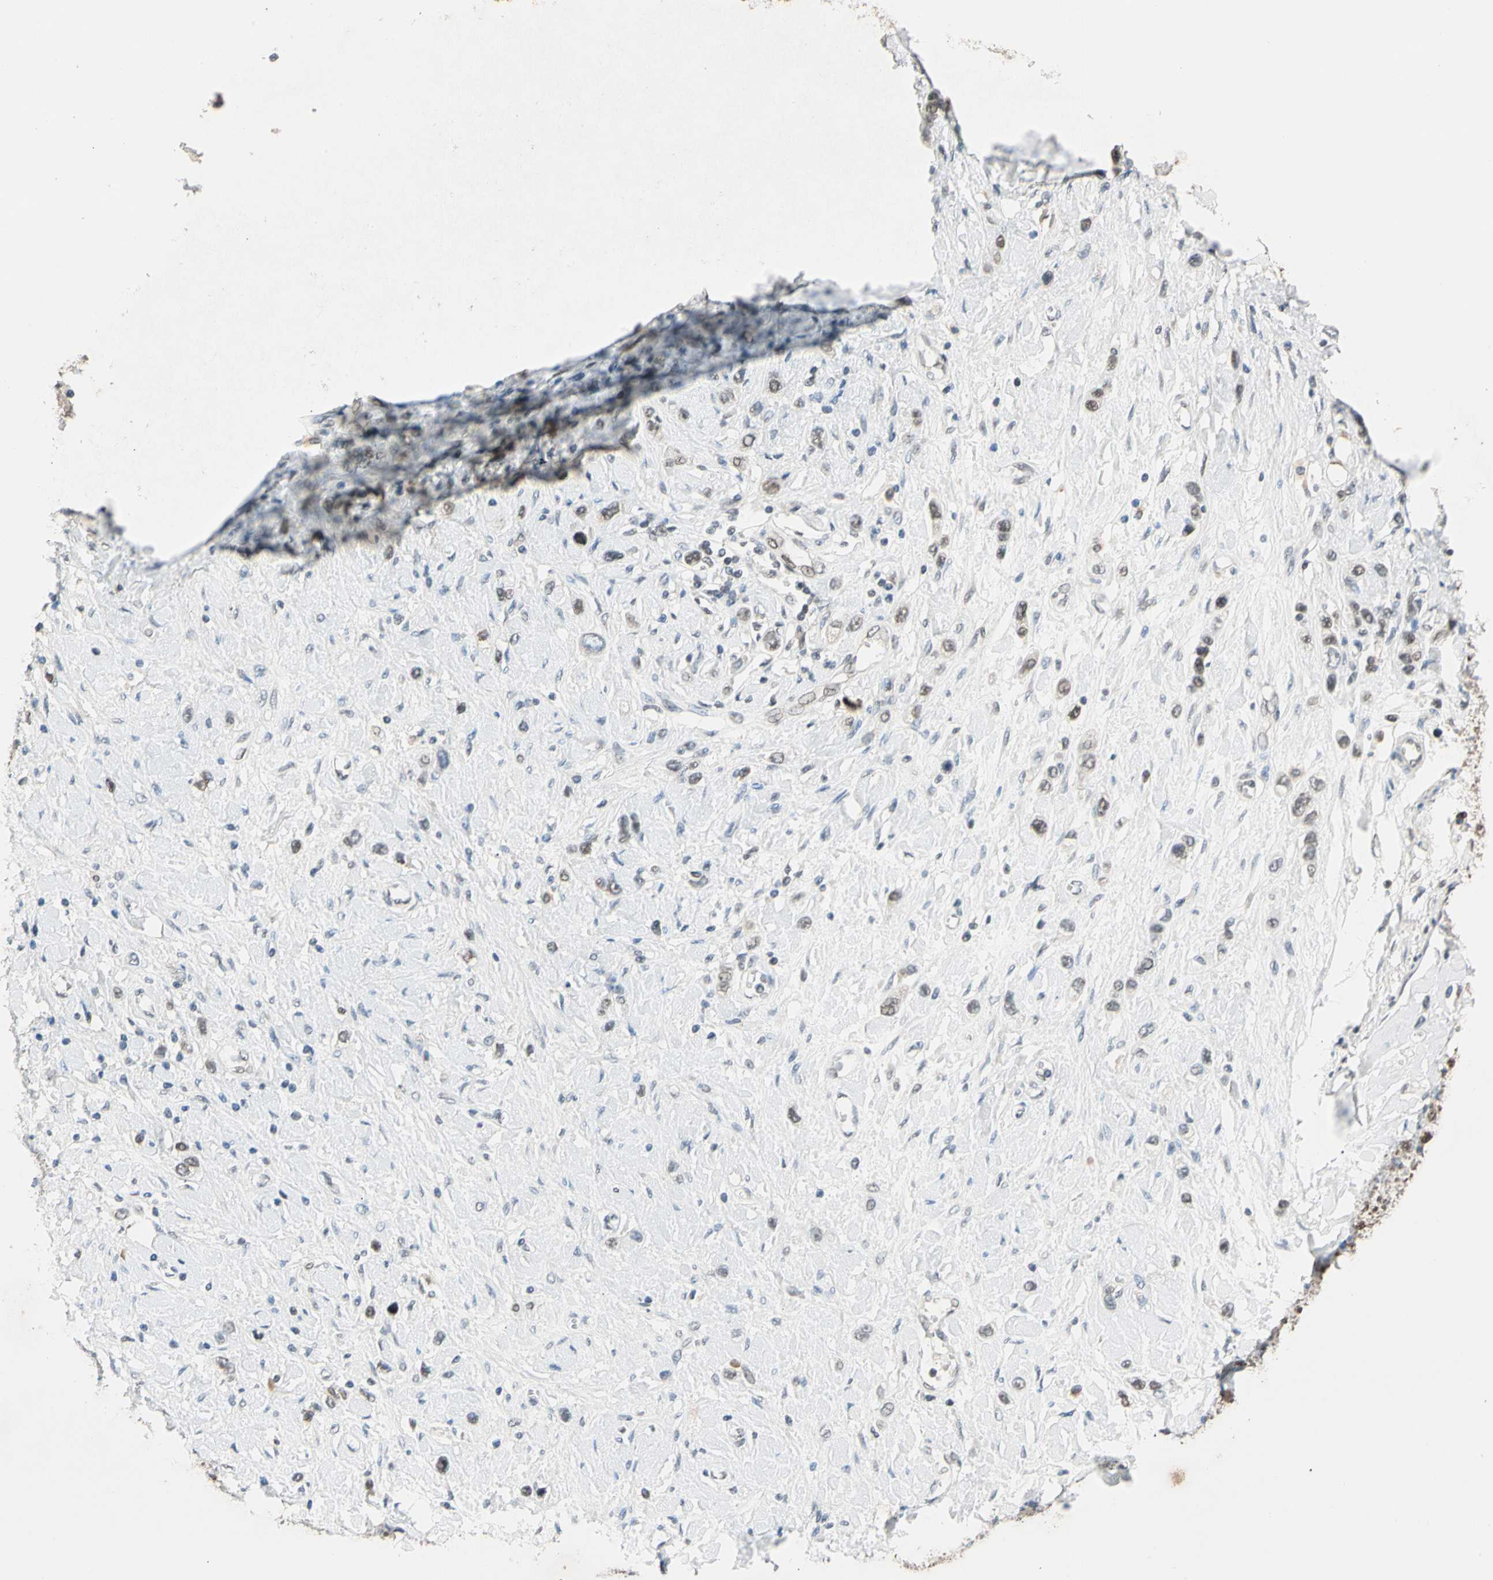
{"staining": {"intensity": "moderate", "quantity": "25%-75%", "location": "nuclear"}, "tissue": "stomach cancer", "cell_type": "Tumor cells", "image_type": "cancer", "snomed": [{"axis": "morphology", "description": "Normal tissue, NOS"}, {"axis": "morphology", "description": "Adenocarcinoma, NOS"}, {"axis": "topography", "description": "Stomach, upper"}, {"axis": "topography", "description": "Stomach"}], "caption": "High-magnification brightfield microscopy of stomach adenocarcinoma stained with DAB (brown) and counterstained with hematoxylin (blue). tumor cells exhibit moderate nuclear expression is identified in approximately25%-75% of cells.", "gene": "RIOX2", "patient": {"sex": "female", "age": 65}}